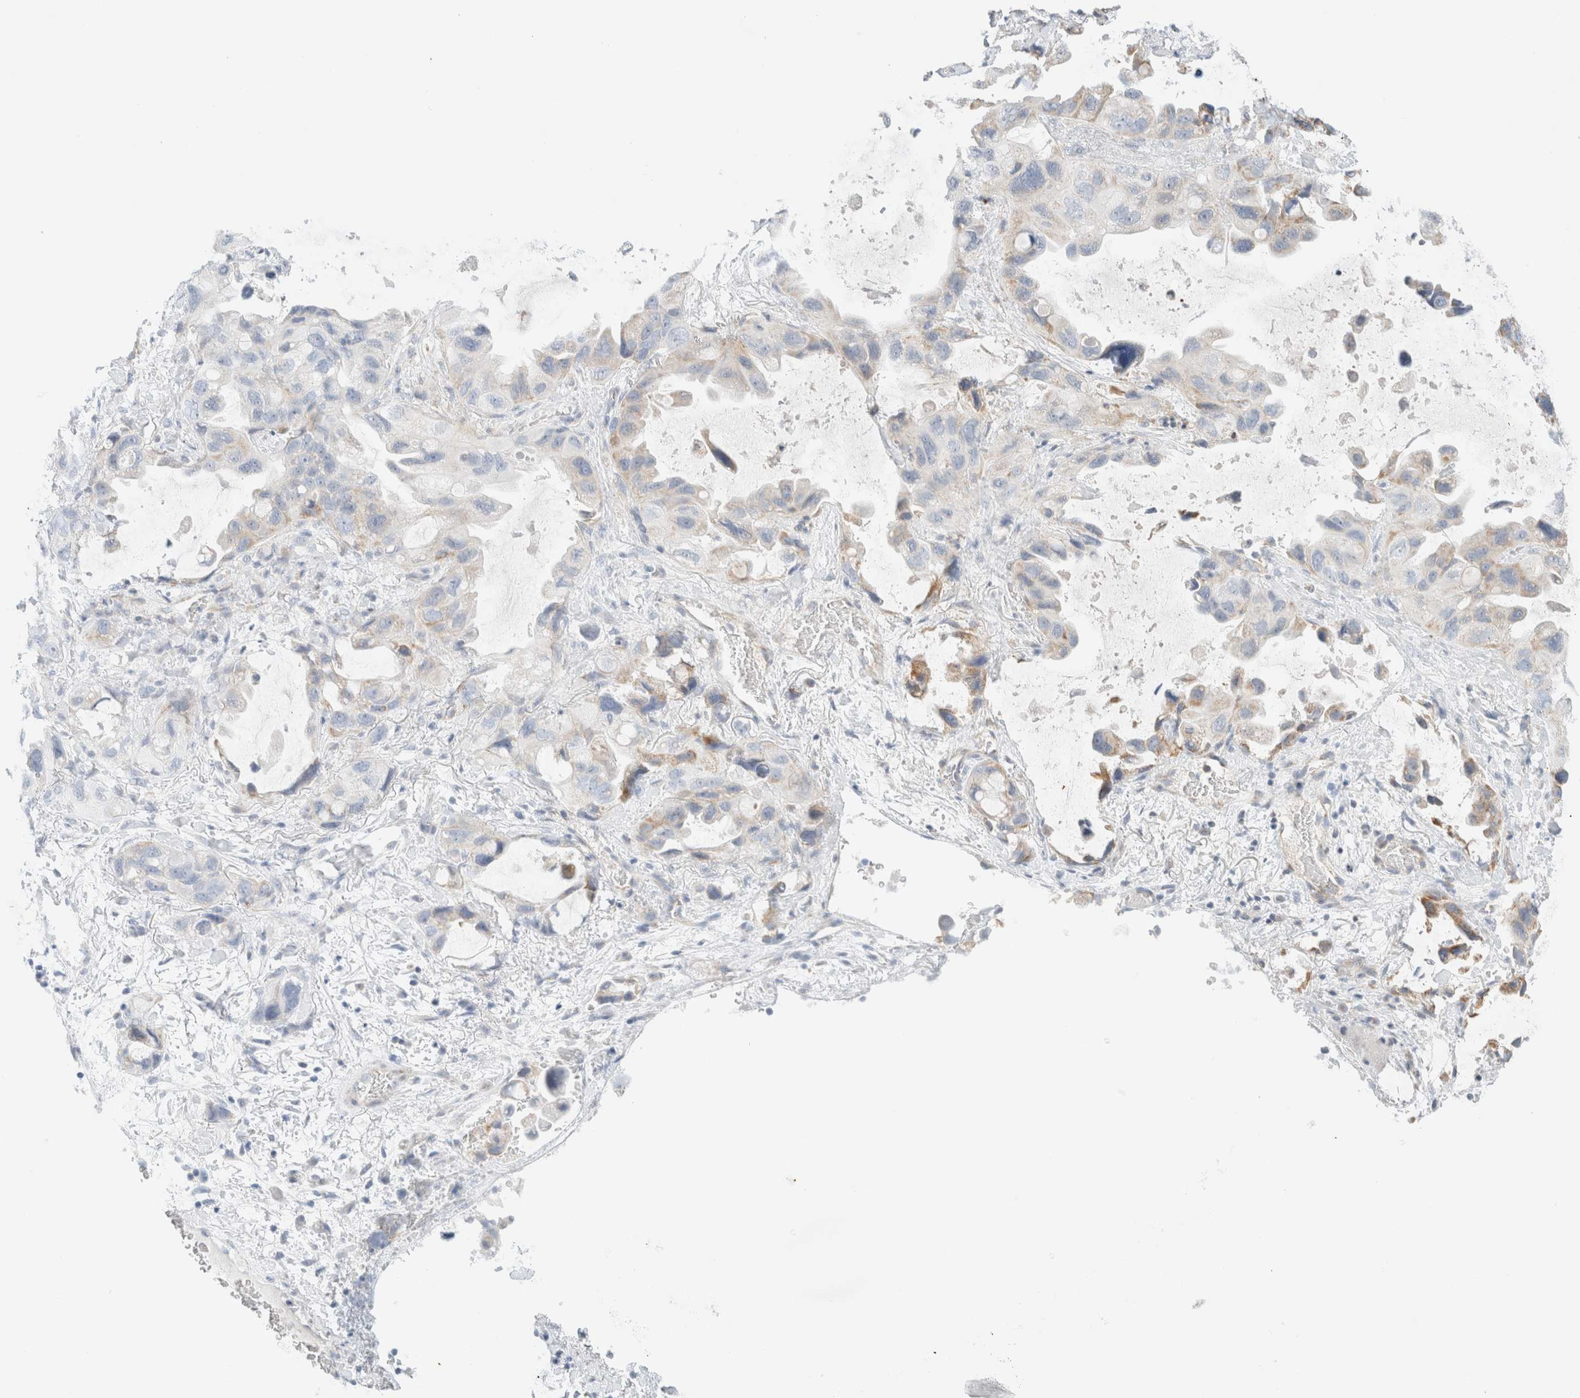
{"staining": {"intensity": "weak", "quantity": "<25%", "location": "cytoplasmic/membranous"}, "tissue": "lung cancer", "cell_type": "Tumor cells", "image_type": "cancer", "snomed": [{"axis": "morphology", "description": "Squamous cell carcinoma, NOS"}, {"axis": "topography", "description": "Lung"}], "caption": "Photomicrograph shows no protein expression in tumor cells of lung cancer (squamous cell carcinoma) tissue.", "gene": "MRM3", "patient": {"sex": "female", "age": 73}}